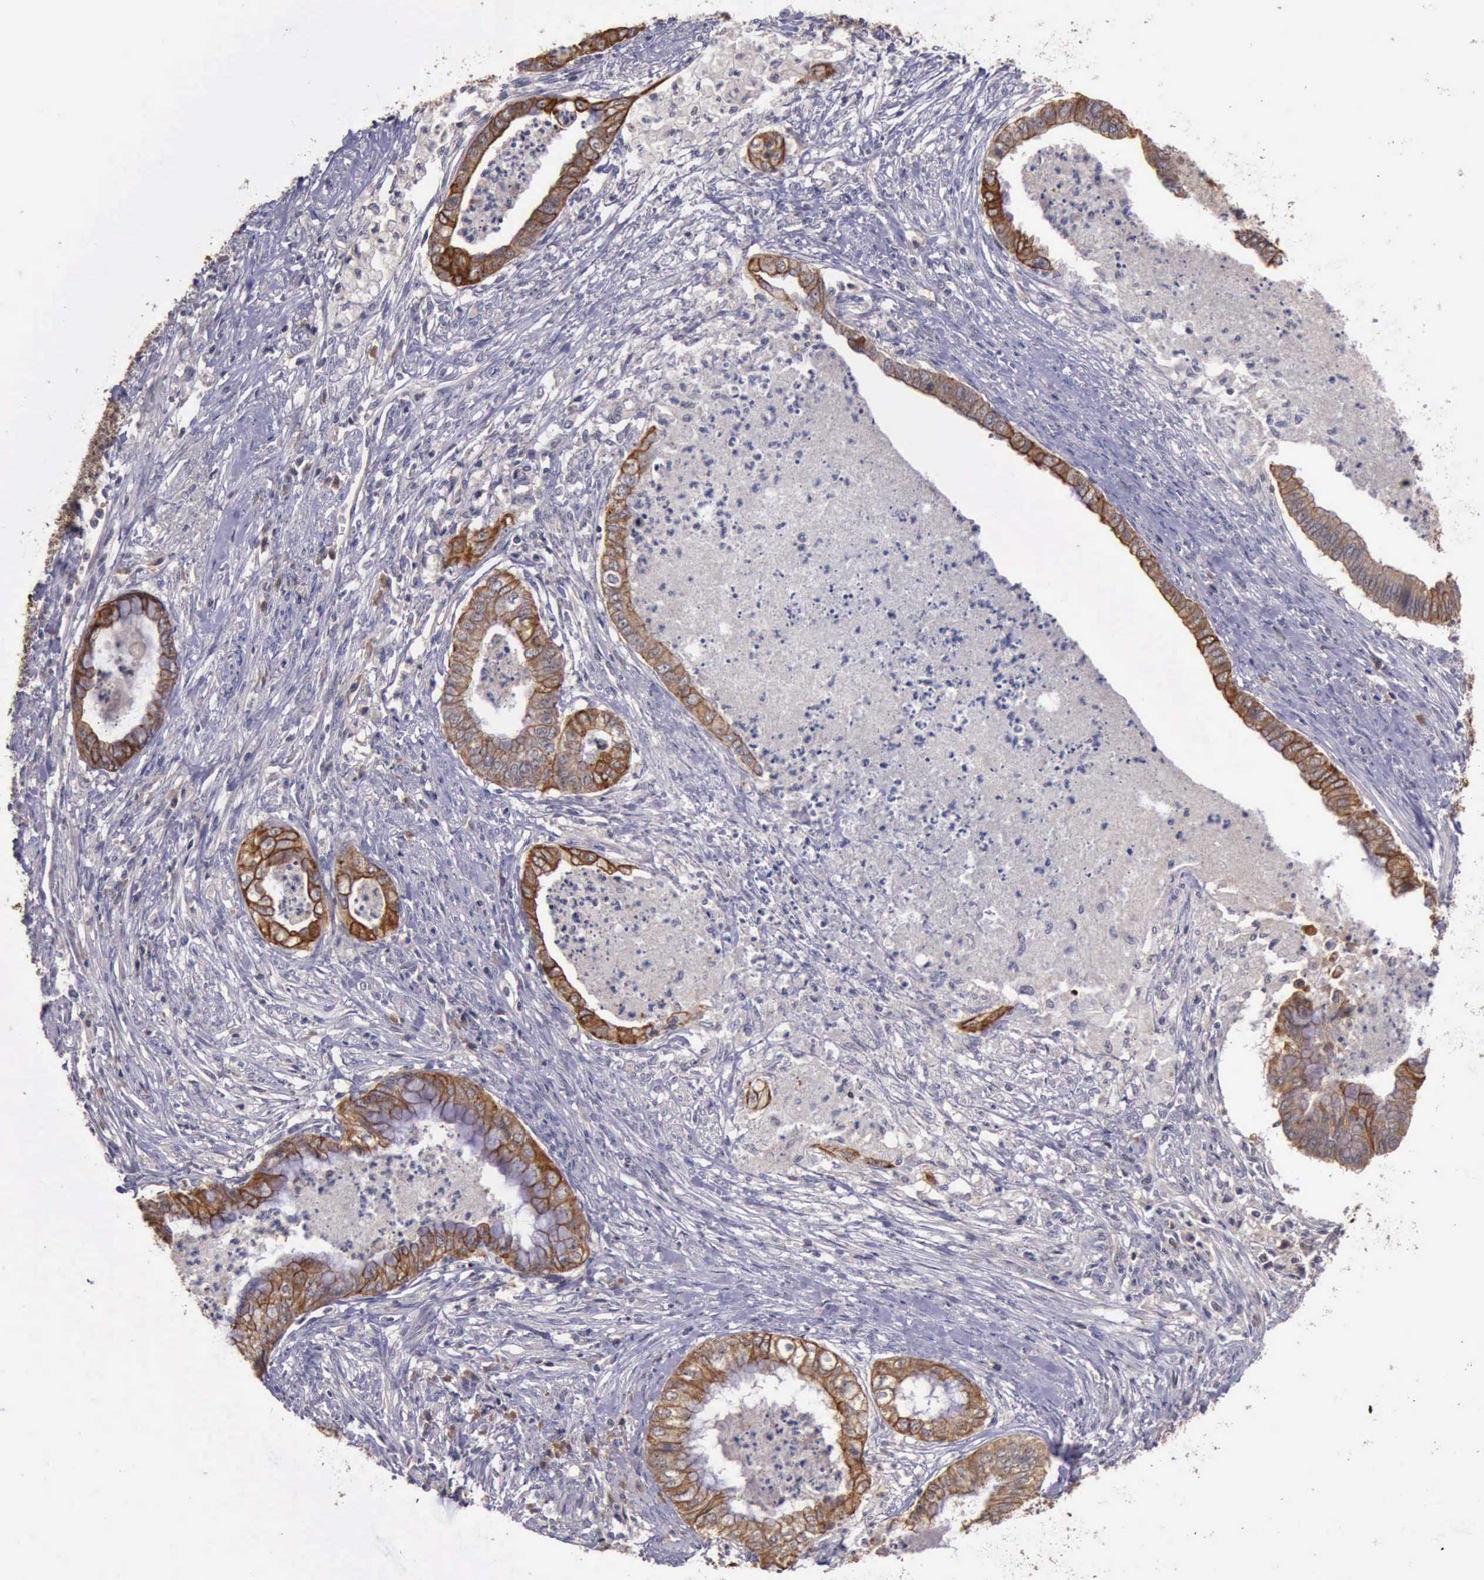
{"staining": {"intensity": "weak", "quantity": ">75%", "location": "cytoplasmic/membranous"}, "tissue": "endometrial cancer", "cell_type": "Tumor cells", "image_type": "cancer", "snomed": [{"axis": "morphology", "description": "Necrosis, NOS"}, {"axis": "morphology", "description": "Adenocarcinoma, NOS"}, {"axis": "topography", "description": "Endometrium"}], "caption": "Adenocarcinoma (endometrial) stained with immunohistochemistry displays weak cytoplasmic/membranous expression in about >75% of tumor cells.", "gene": "RAB39B", "patient": {"sex": "female", "age": 79}}